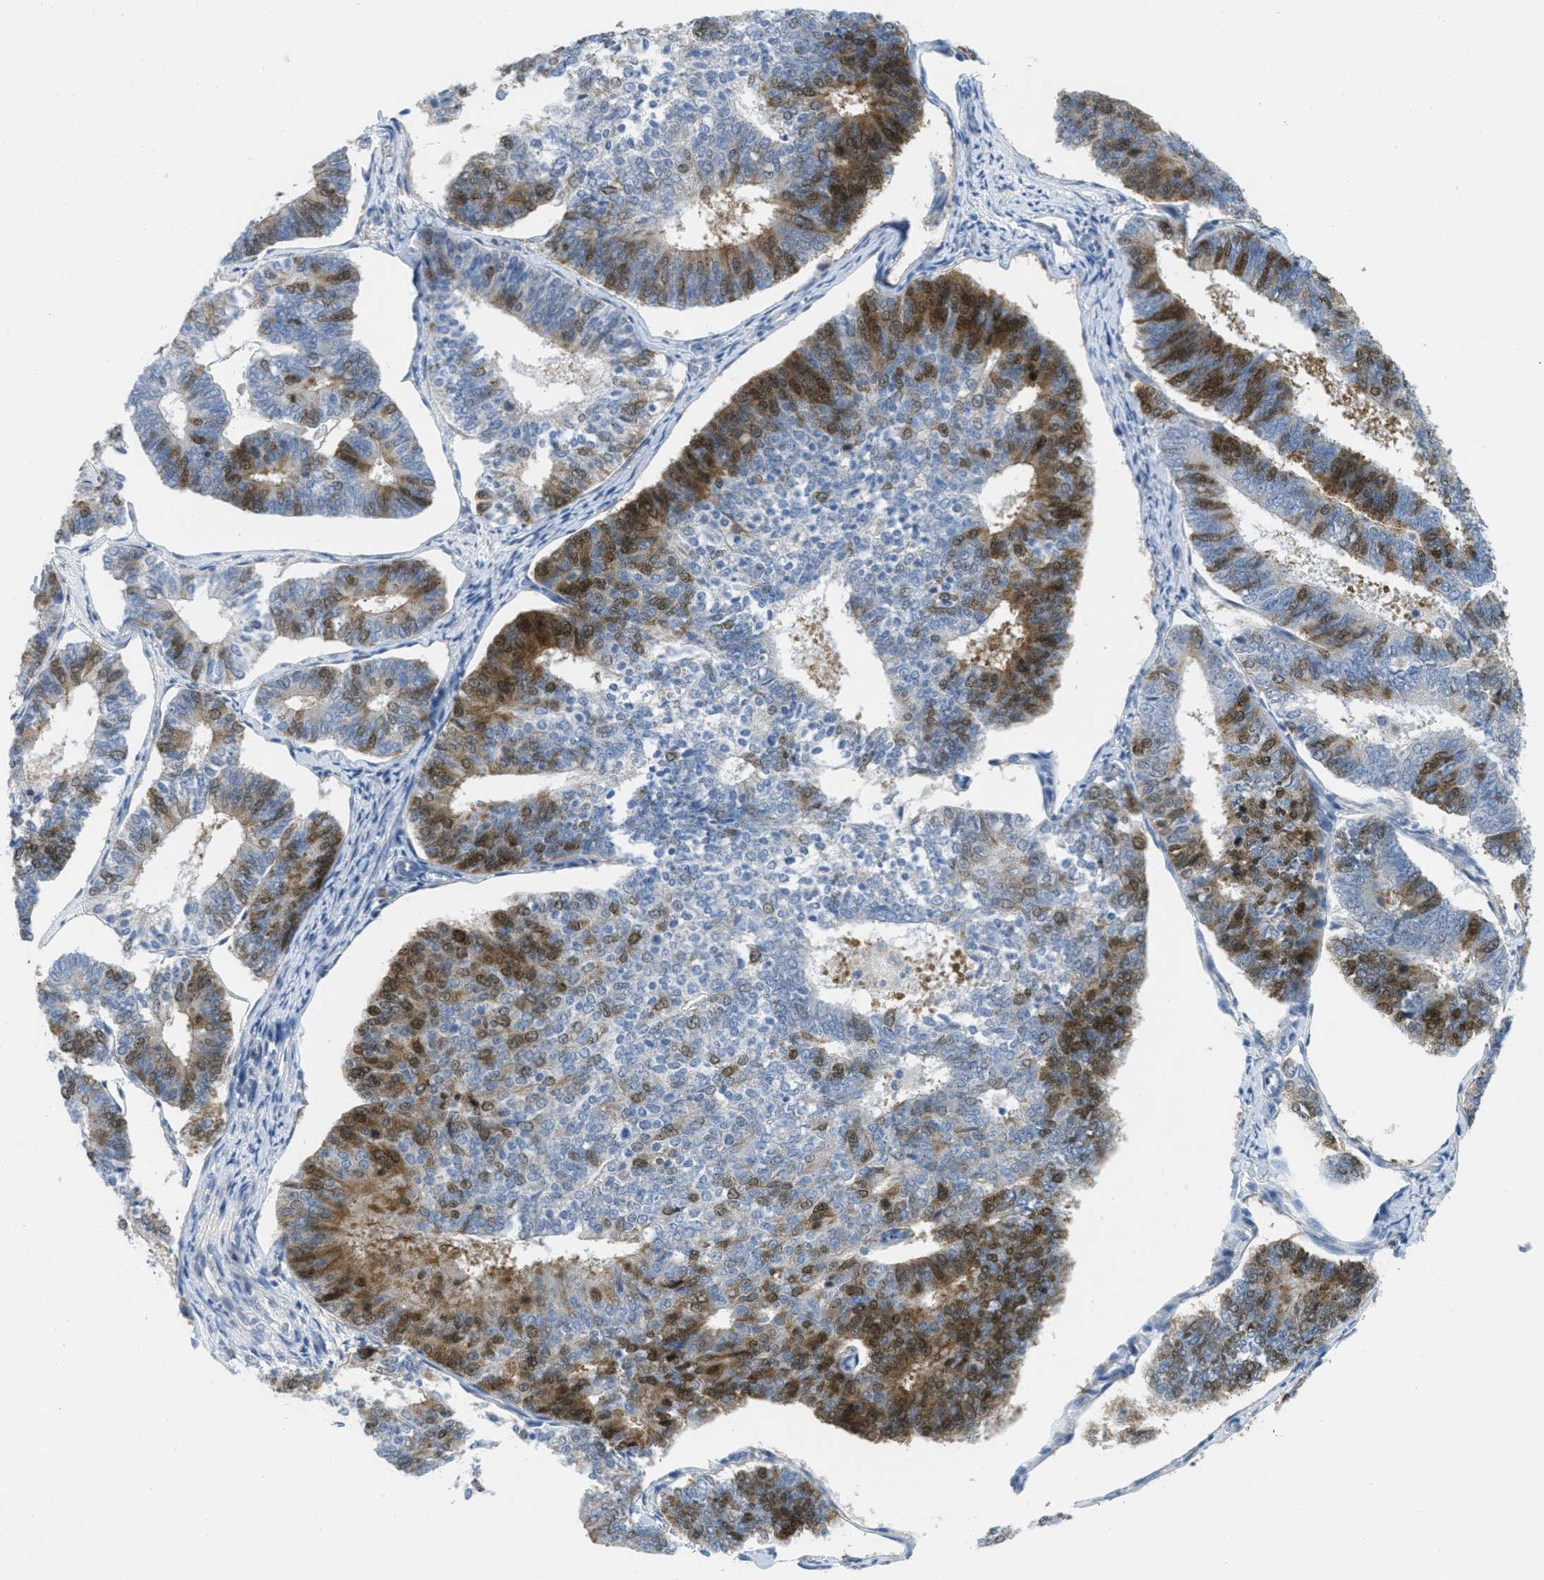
{"staining": {"intensity": "moderate", "quantity": "25%-75%", "location": "cytoplasmic/membranous,nuclear"}, "tissue": "endometrial cancer", "cell_type": "Tumor cells", "image_type": "cancer", "snomed": [{"axis": "morphology", "description": "Adenocarcinoma, NOS"}, {"axis": "topography", "description": "Endometrium"}], "caption": "Protein staining displays moderate cytoplasmic/membranous and nuclear staining in about 25%-75% of tumor cells in endometrial cancer. (Stains: DAB in brown, nuclei in blue, Microscopy: brightfield microscopy at high magnification).", "gene": "ORC6", "patient": {"sex": "female", "age": 70}}